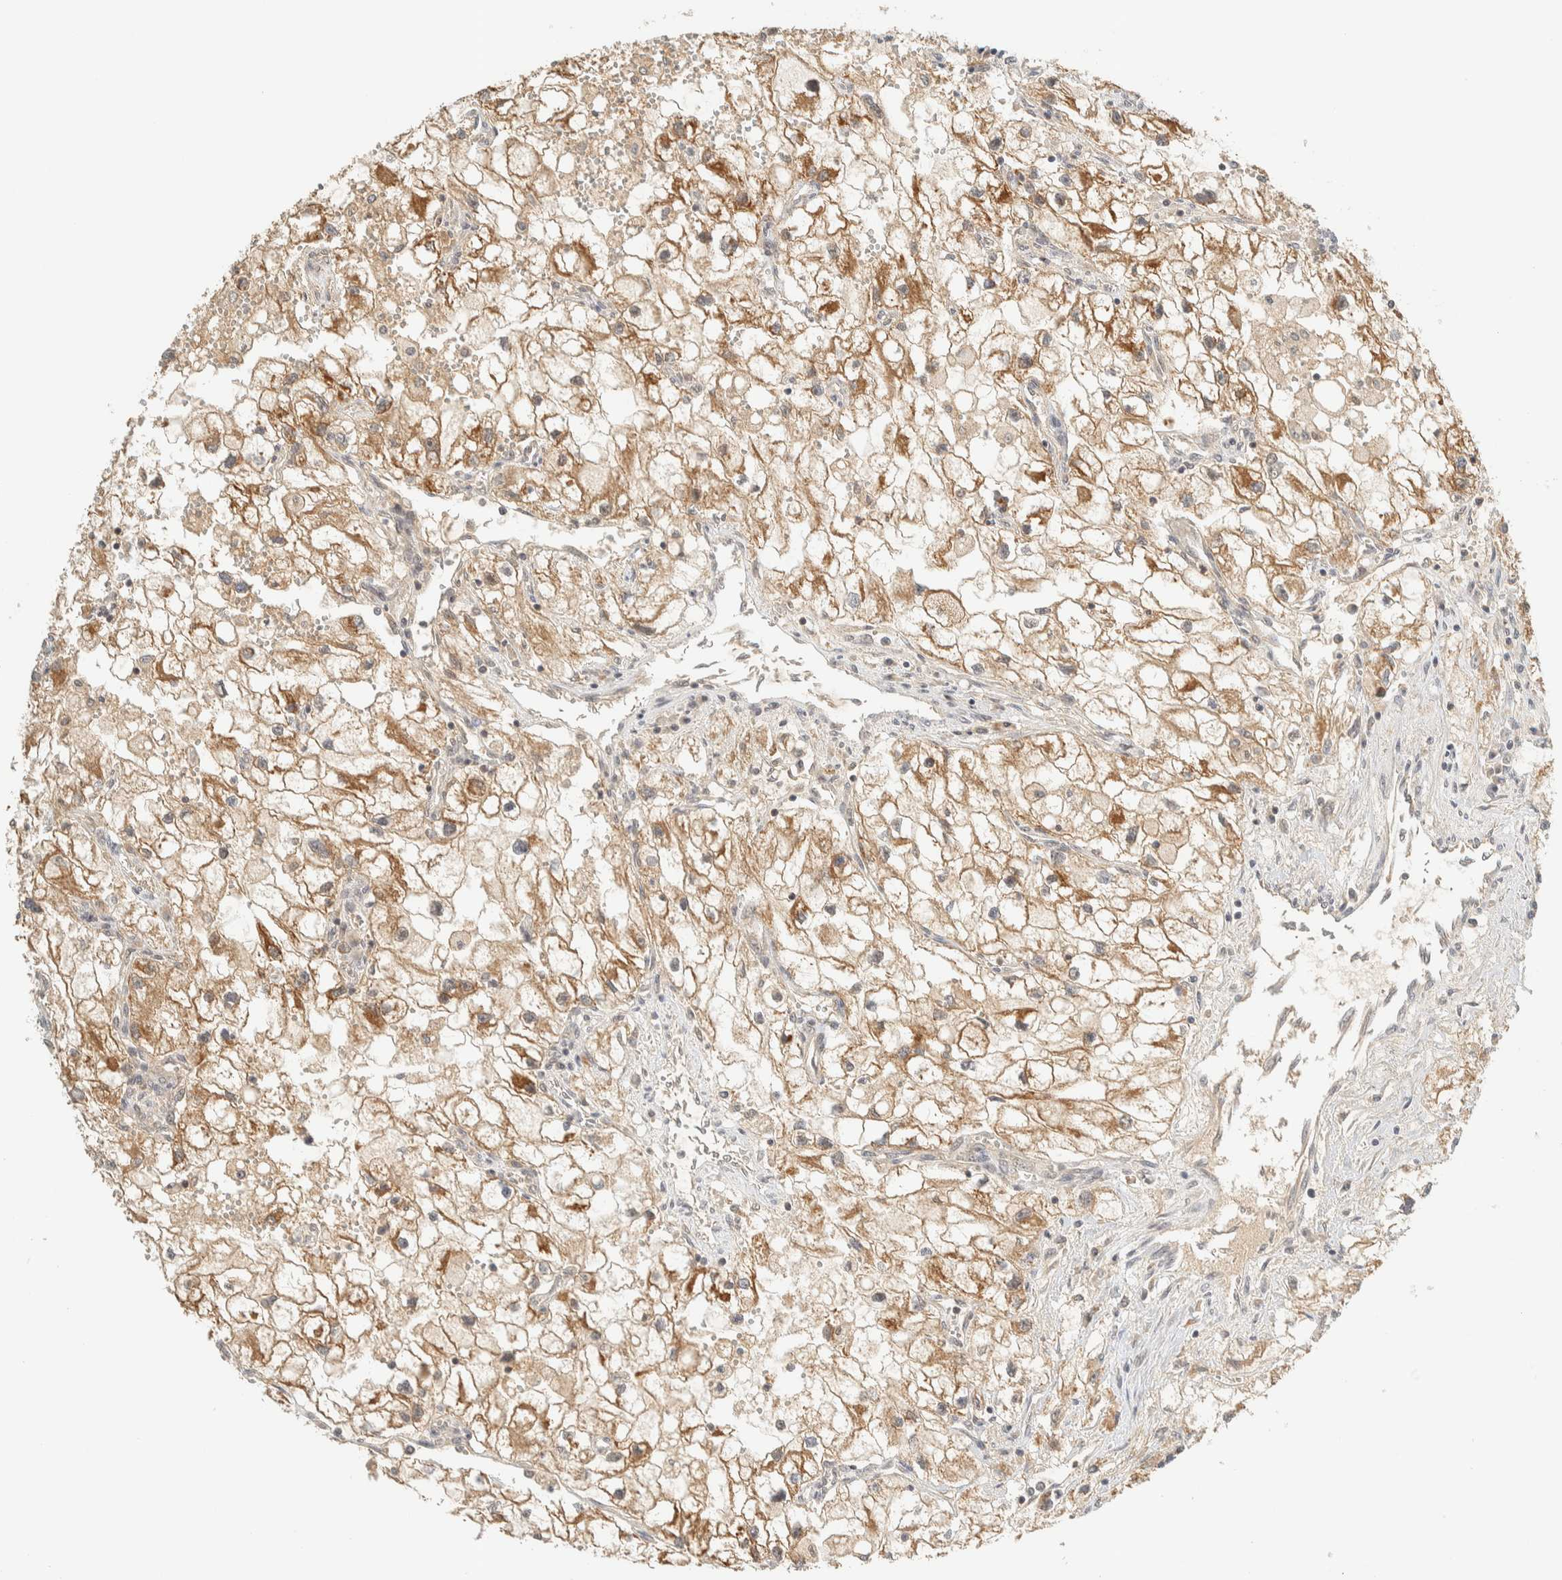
{"staining": {"intensity": "moderate", "quantity": ">75%", "location": "cytoplasmic/membranous"}, "tissue": "renal cancer", "cell_type": "Tumor cells", "image_type": "cancer", "snomed": [{"axis": "morphology", "description": "Adenocarcinoma, NOS"}, {"axis": "topography", "description": "Kidney"}], "caption": "This micrograph shows immunohistochemistry (IHC) staining of renal adenocarcinoma, with medium moderate cytoplasmic/membranous positivity in about >75% of tumor cells.", "gene": "KIFAP3", "patient": {"sex": "female", "age": 70}}